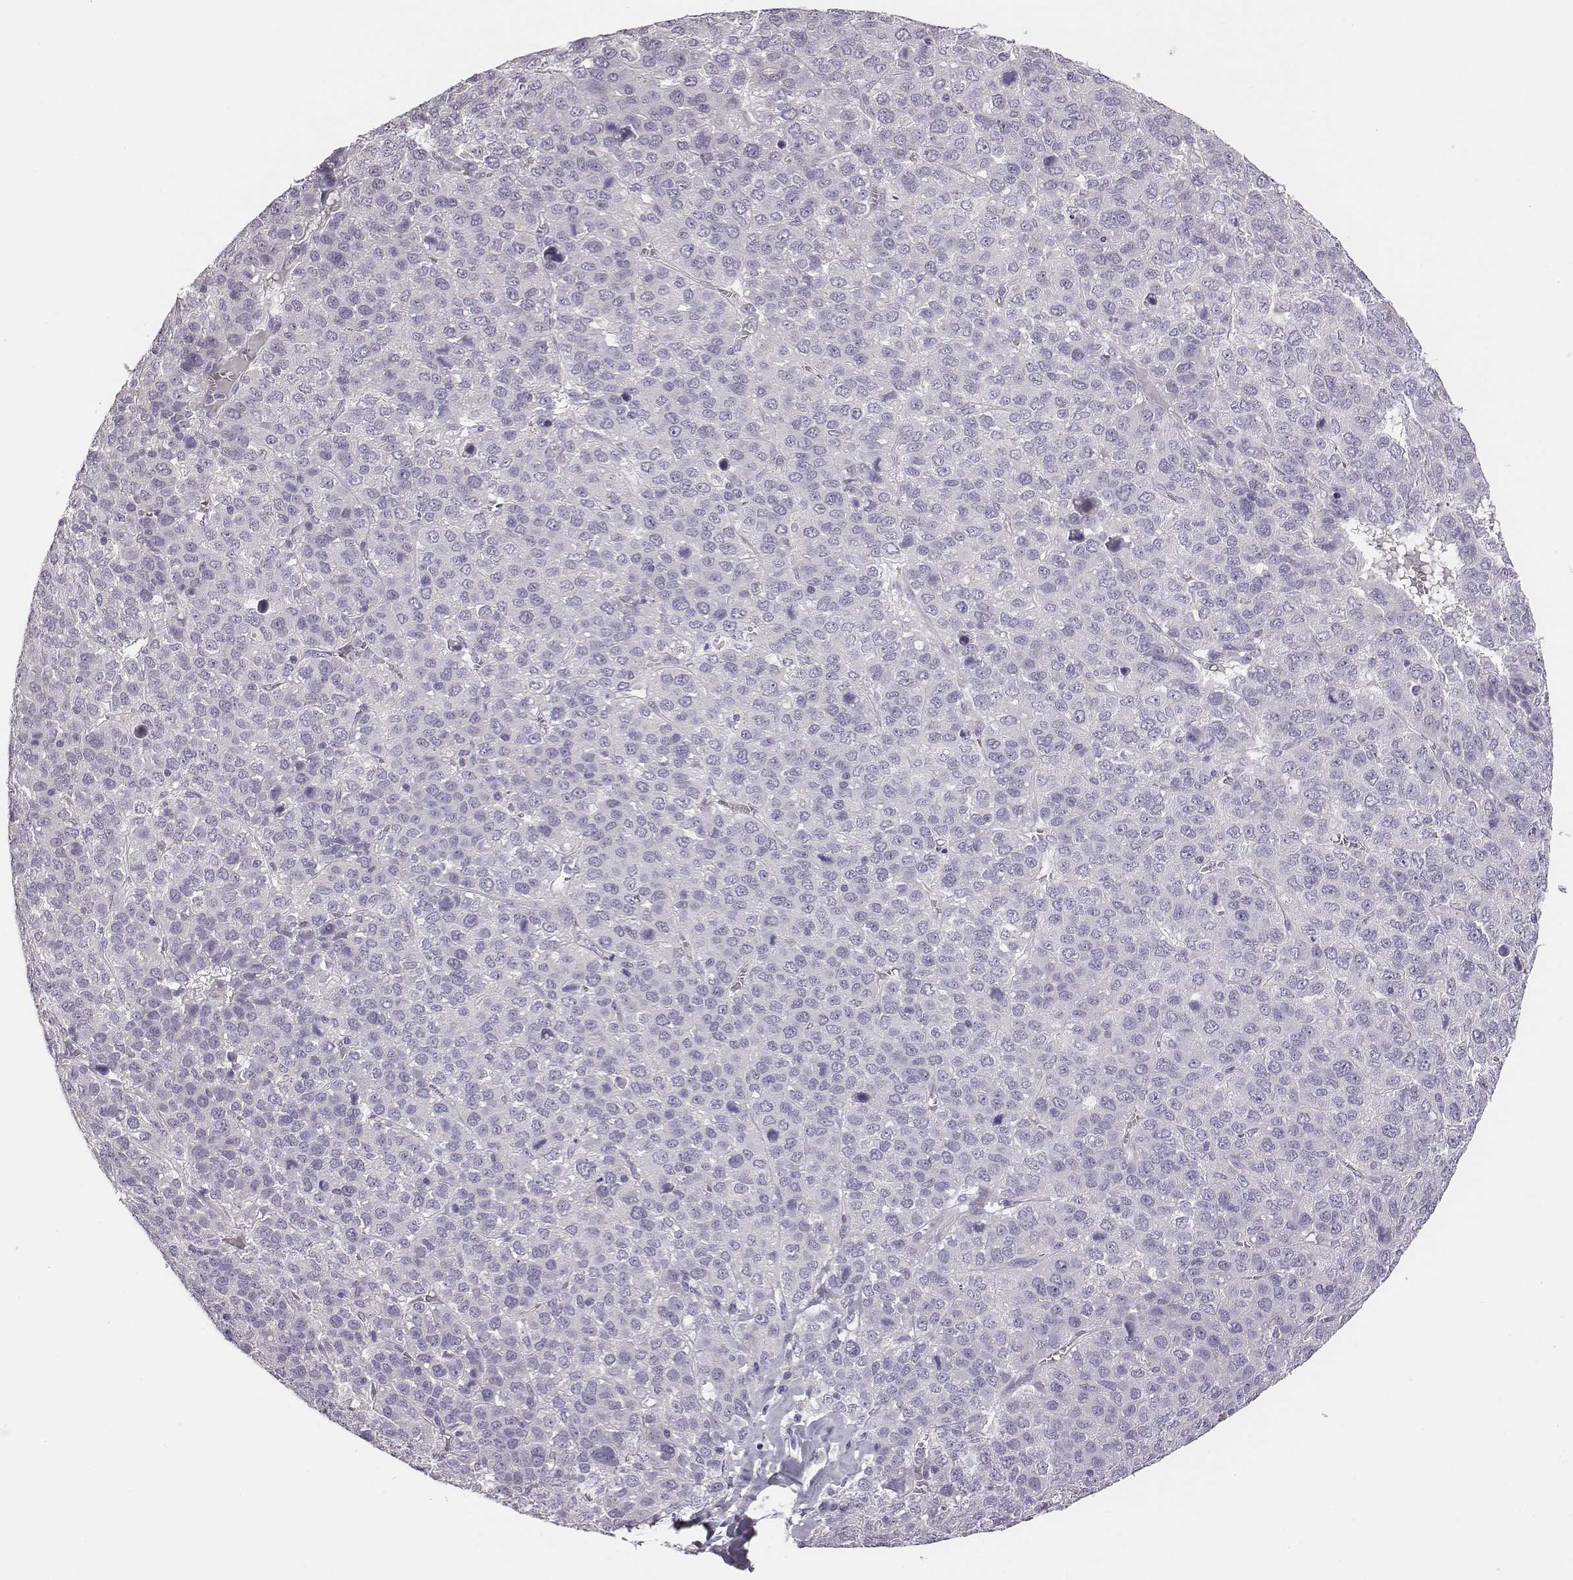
{"staining": {"intensity": "negative", "quantity": "none", "location": "none"}, "tissue": "liver cancer", "cell_type": "Tumor cells", "image_type": "cancer", "snomed": [{"axis": "morphology", "description": "Carcinoma, Hepatocellular, NOS"}, {"axis": "topography", "description": "Liver"}], "caption": "This is an immunohistochemistry photomicrograph of hepatocellular carcinoma (liver). There is no positivity in tumor cells.", "gene": "ADAM7", "patient": {"sex": "male", "age": 69}}